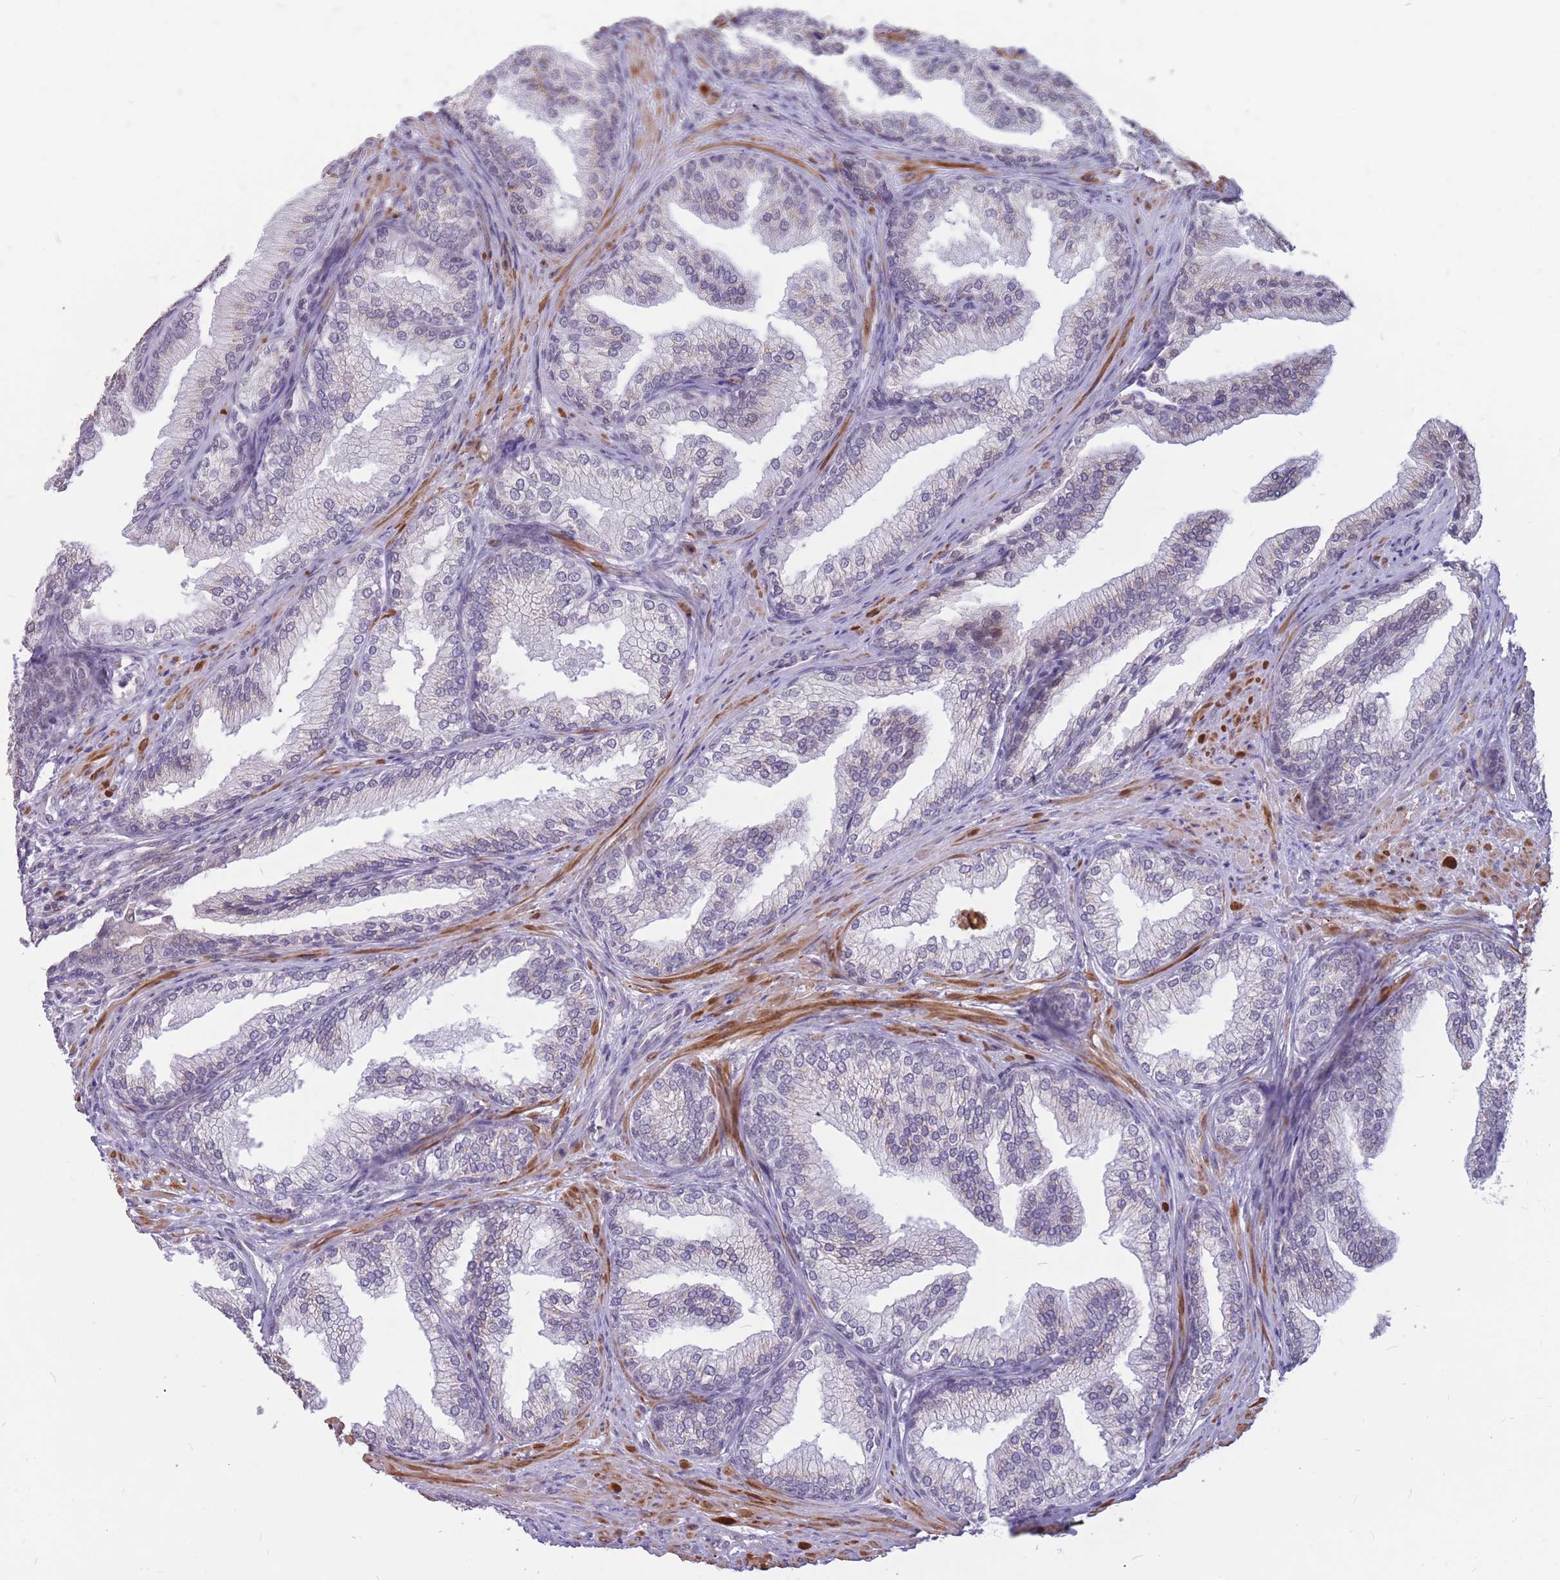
{"staining": {"intensity": "moderate", "quantity": "25%-75%", "location": "cytoplasmic/membranous,nuclear"}, "tissue": "prostate", "cell_type": "Glandular cells", "image_type": "normal", "snomed": [{"axis": "morphology", "description": "Normal tissue, NOS"}, {"axis": "topography", "description": "Prostate"}], "caption": "Immunohistochemistry (IHC) photomicrograph of normal prostate: prostate stained using IHC exhibits medium levels of moderate protein expression localized specifically in the cytoplasmic/membranous,nuclear of glandular cells, appearing as a cytoplasmic/membranous,nuclear brown color.", "gene": "ADD2", "patient": {"sex": "male", "age": 76}}